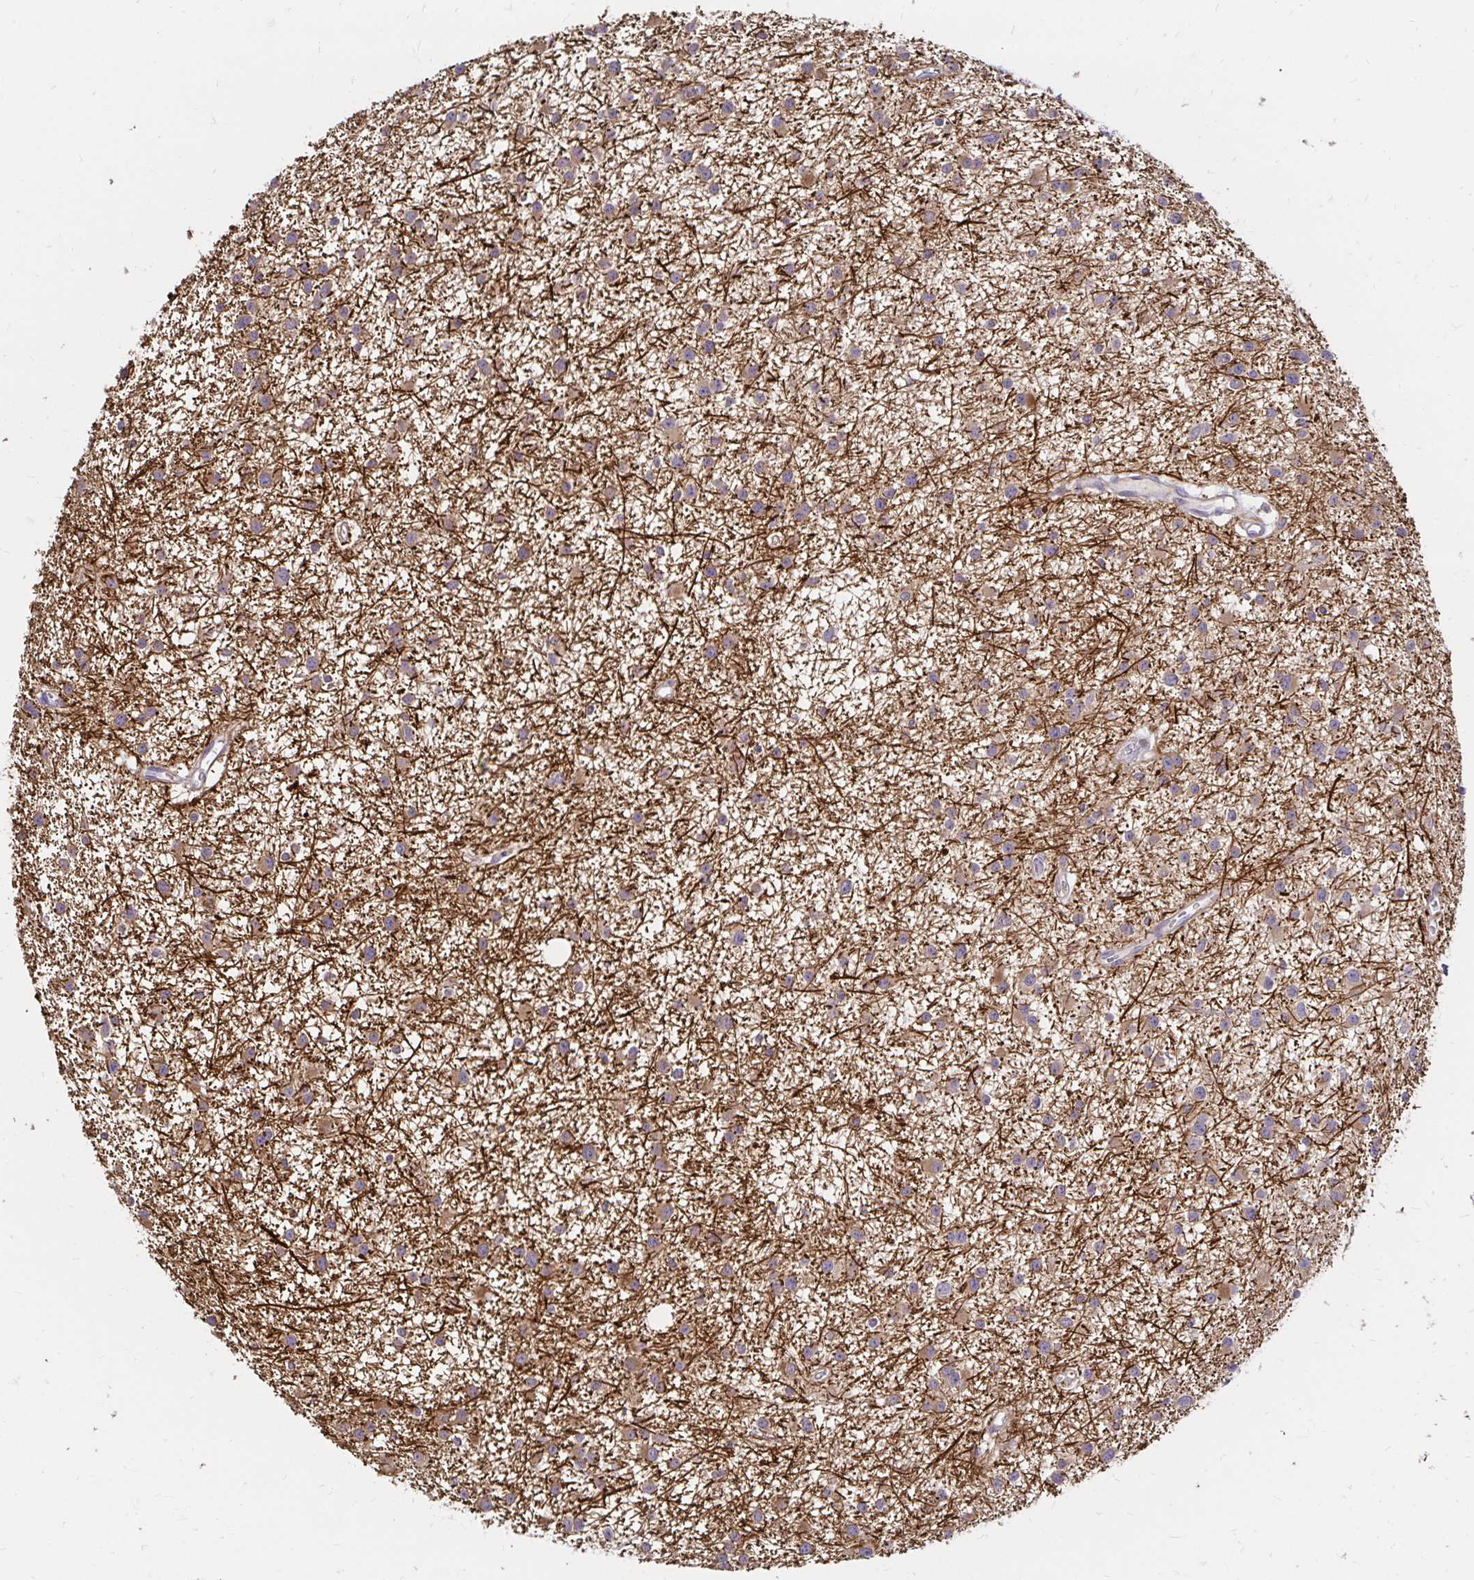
{"staining": {"intensity": "moderate", "quantity": "25%-75%", "location": "cytoplasmic/membranous"}, "tissue": "glioma", "cell_type": "Tumor cells", "image_type": "cancer", "snomed": [{"axis": "morphology", "description": "Glioma, malignant, Low grade"}, {"axis": "topography", "description": "Brain"}], "caption": "IHC of malignant glioma (low-grade) exhibits medium levels of moderate cytoplasmic/membranous staining in approximately 25%-75% of tumor cells.", "gene": "ITGA2", "patient": {"sex": "male", "age": 43}}